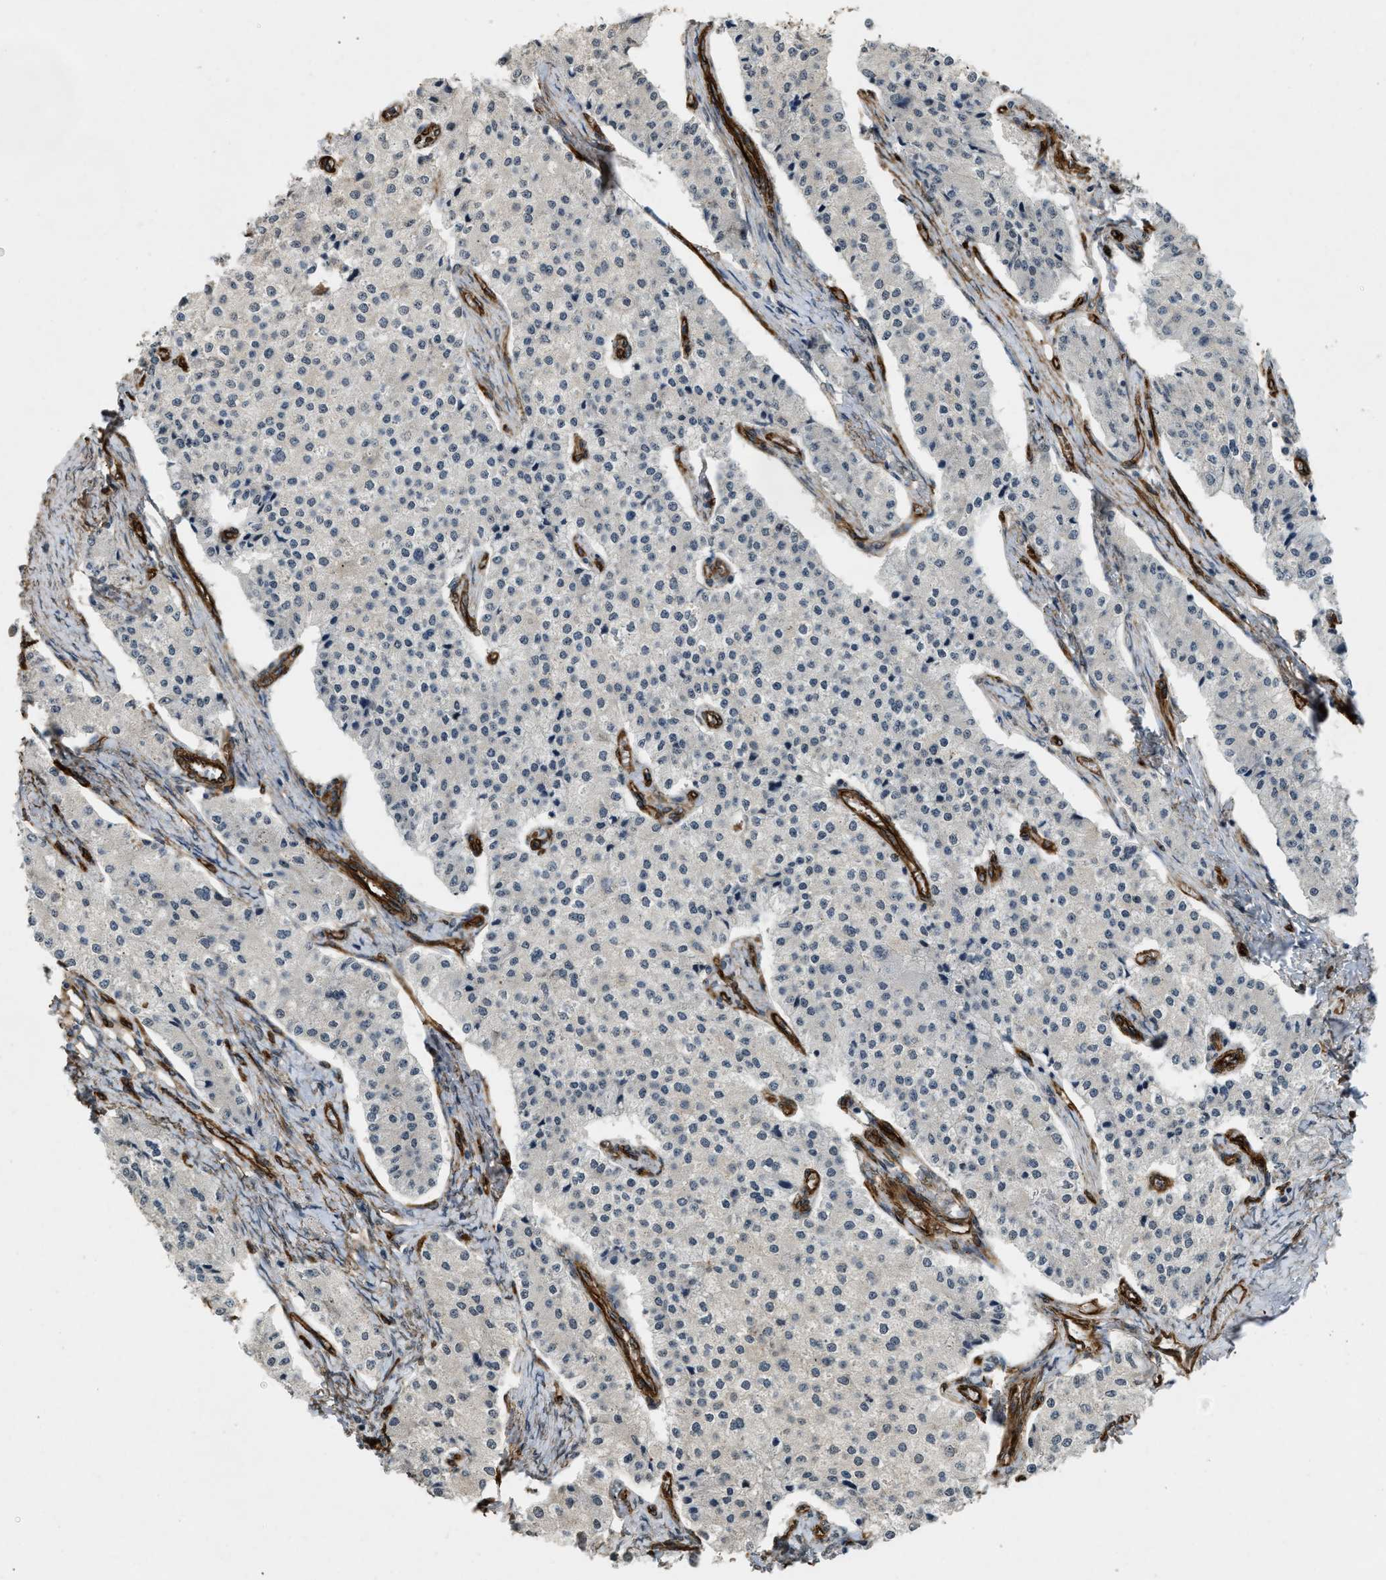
{"staining": {"intensity": "negative", "quantity": "none", "location": "none"}, "tissue": "carcinoid", "cell_type": "Tumor cells", "image_type": "cancer", "snomed": [{"axis": "morphology", "description": "Carcinoid, malignant, NOS"}, {"axis": "topography", "description": "Colon"}], "caption": "DAB immunohistochemical staining of human carcinoid shows no significant staining in tumor cells.", "gene": "NMB", "patient": {"sex": "female", "age": 52}}